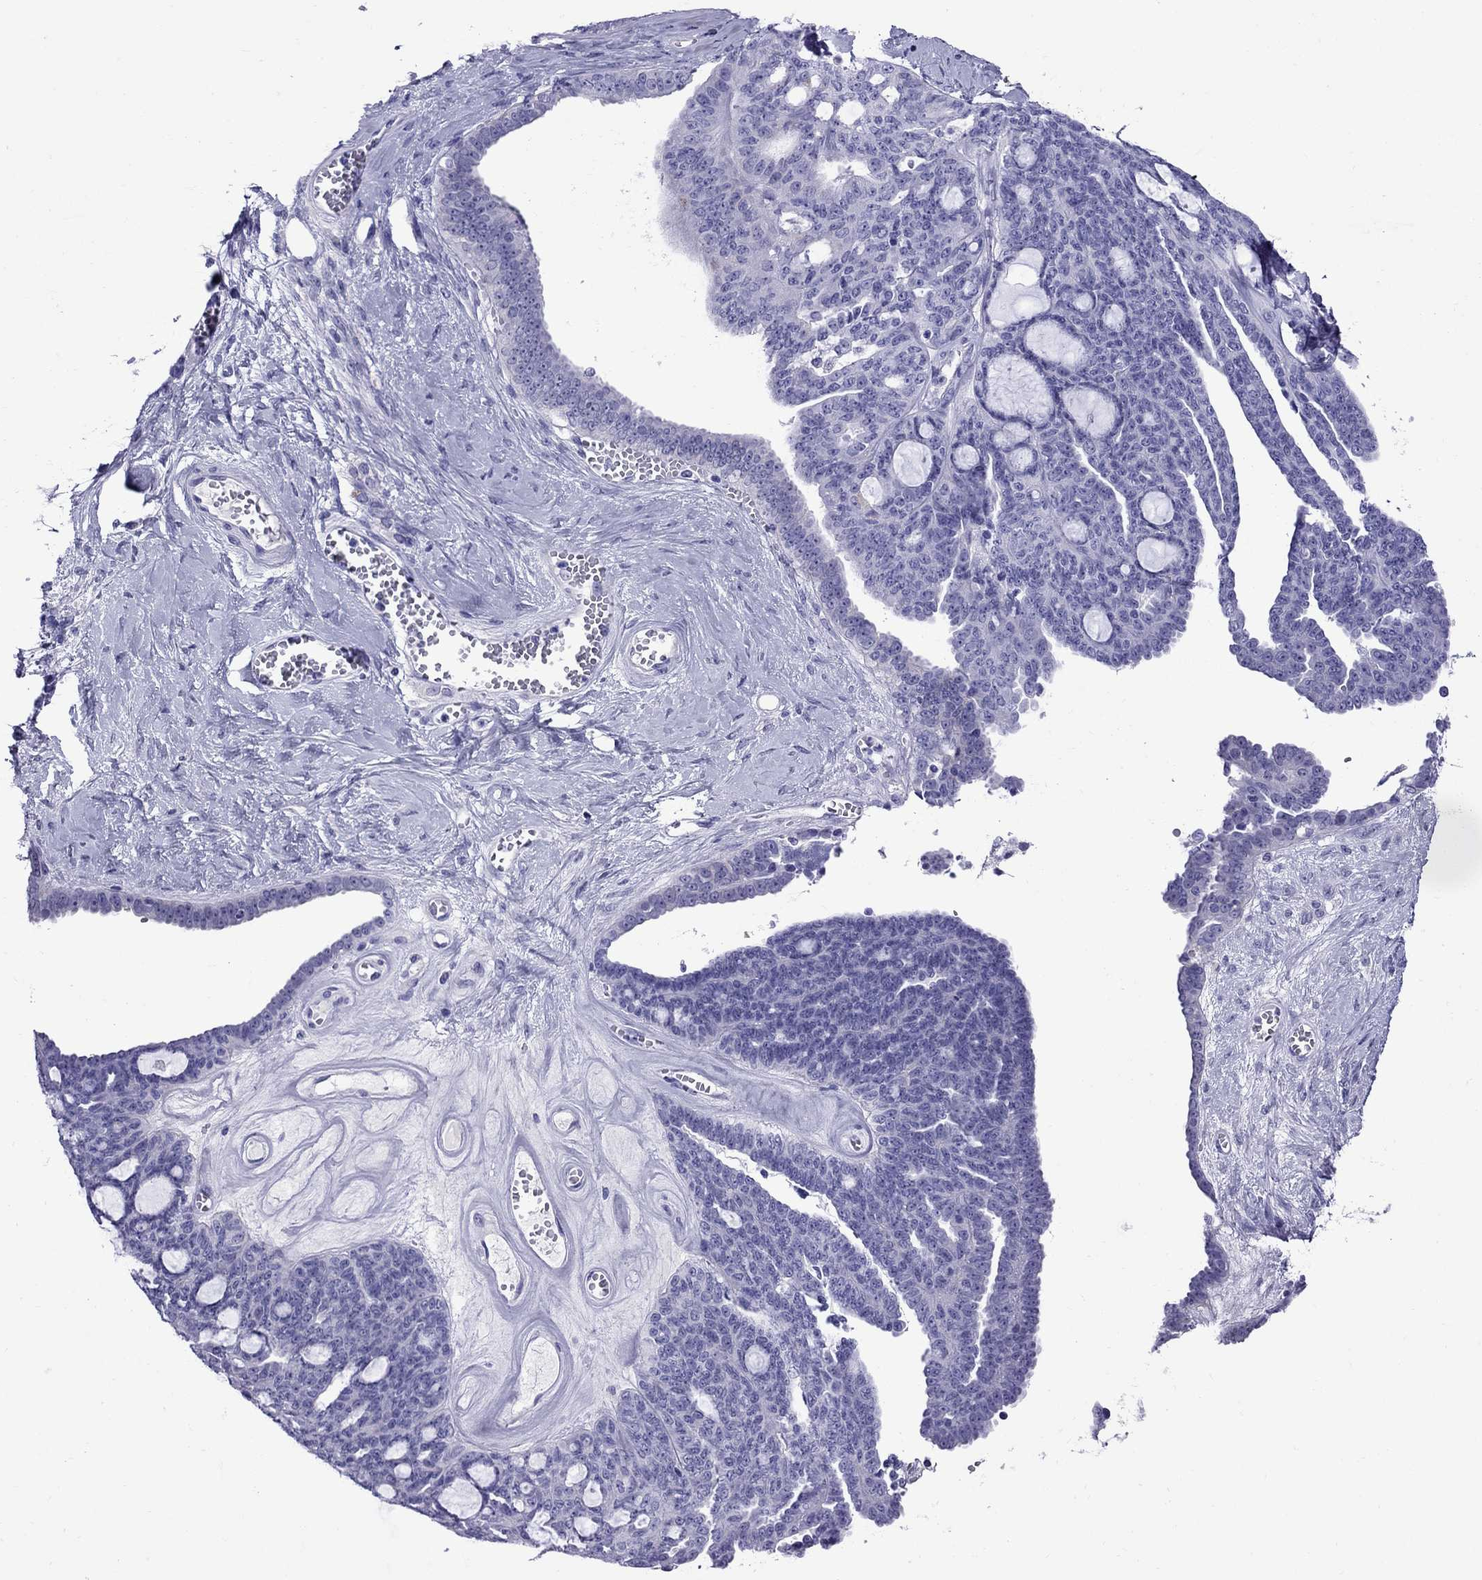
{"staining": {"intensity": "negative", "quantity": "none", "location": "none"}, "tissue": "ovarian cancer", "cell_type": "Tumor cells", "image_type": "cancer", "snomed": [{"axis": "morphology", "description": "Cystadenocarcinoma, serous, NOS"}, {"axis": "topography", "description": "Ovary"}], "caption": "An IHC micrograph of ovarian cancer (serous cystadenocarcinoma) is shown. There is no staining in tumor cells of ovarian cancer (serous cystadenocarcinoma). (DAB IHC visualized using brightfield microscopy, high magnification).", "gene": "CRYBA1", "patient": {"sex": "female", "age": 71}}